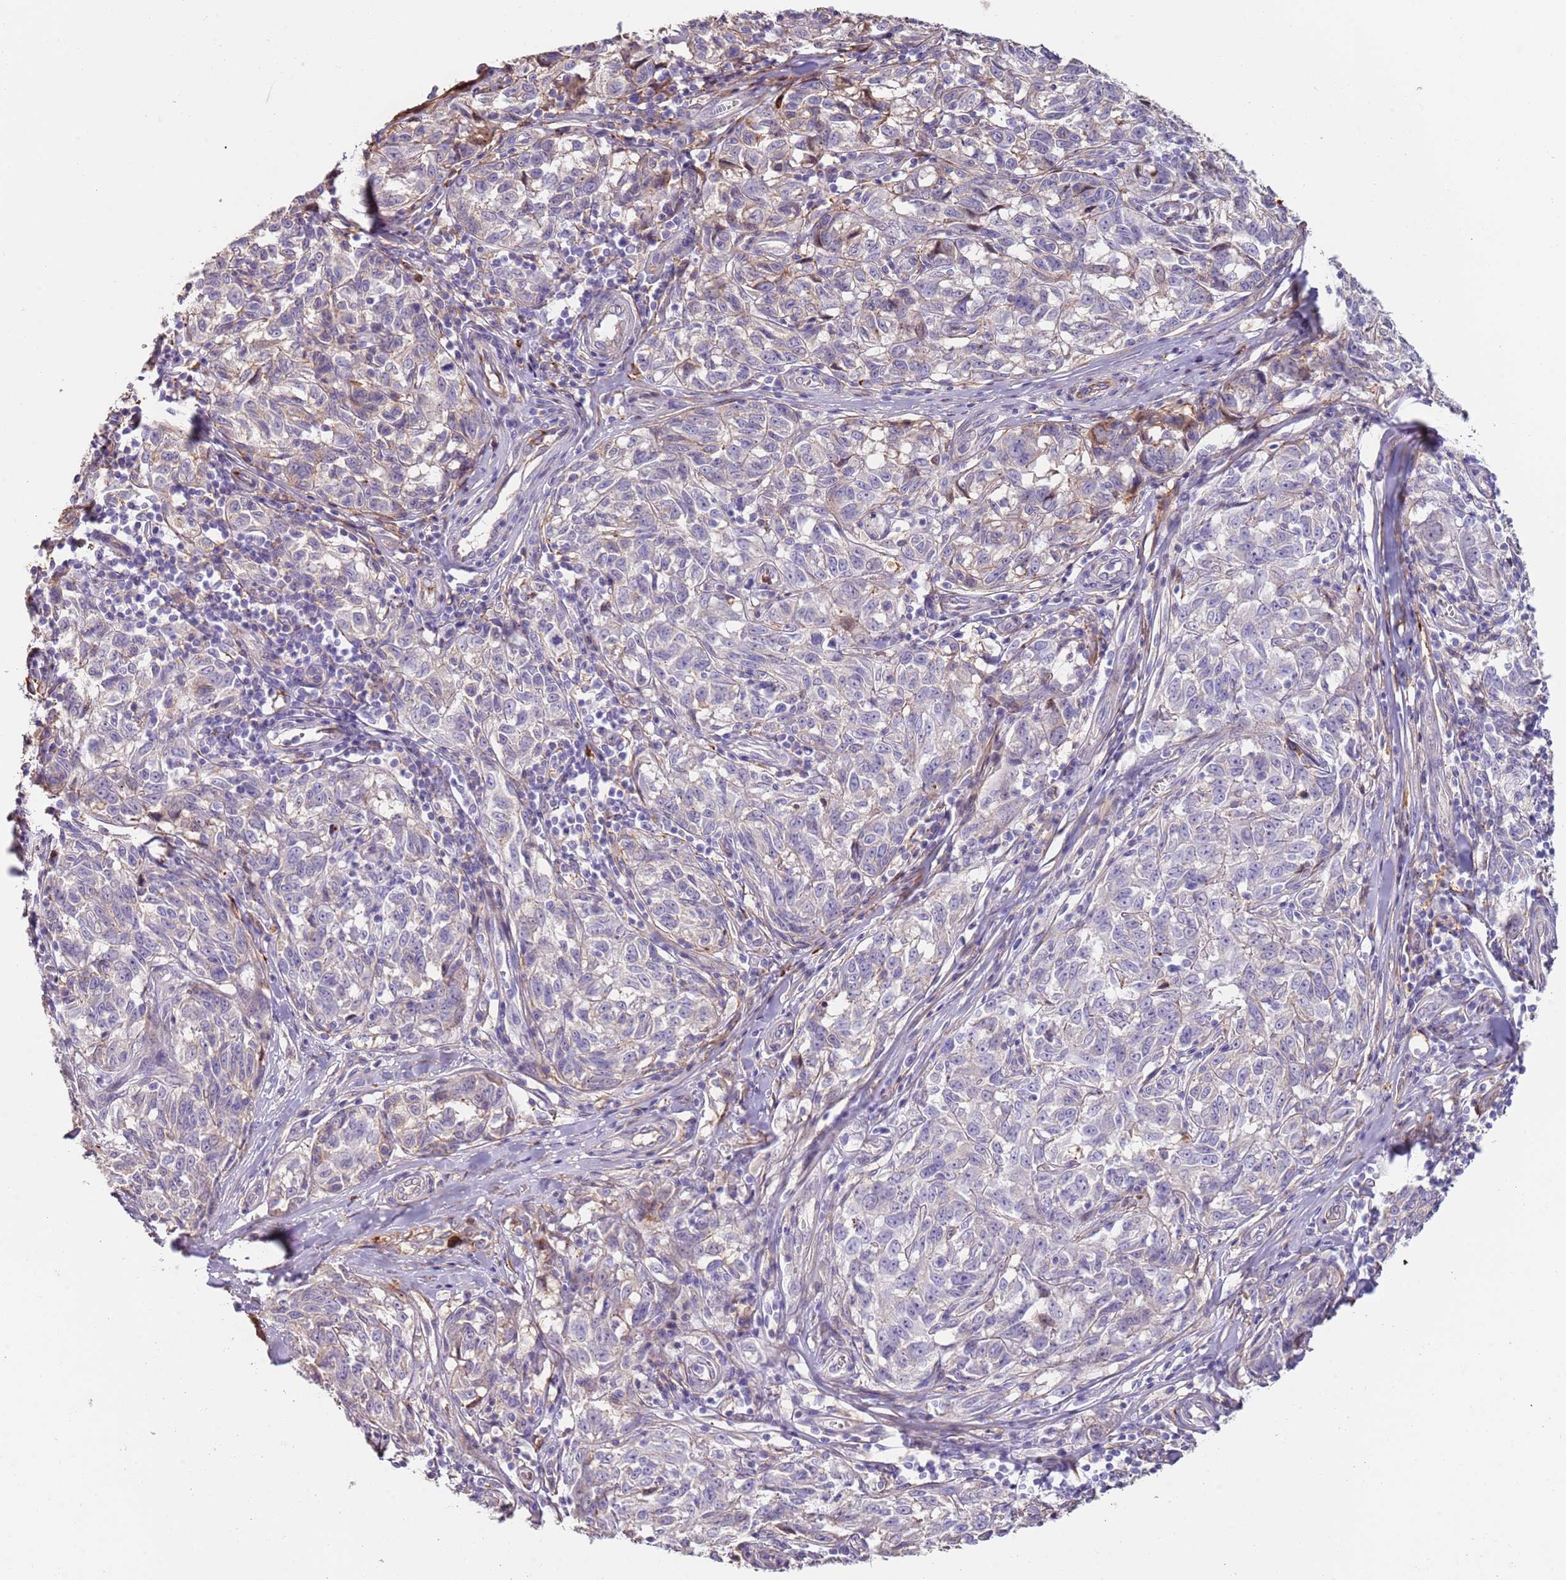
{"staining": {"intensity": "negative", "quantity": "none", "location": "none"}, "tissue": "melanoma", "cell_type": "Tumor cells", "image_type": "cancer", "snomed": [{"axis": "morphology", "description": "Normal tissue, NOS"}, {"axis": "morphology", "description": "Malignant melanoma, NOS"}, {"axis": "topography", "description": "Skin"}], "caption": "Photomicrograph shows no significant protein positivity in tumor cells of melanoma.", "gene": "NBPF3", "patient": {"sex": "female", "age": 64}}